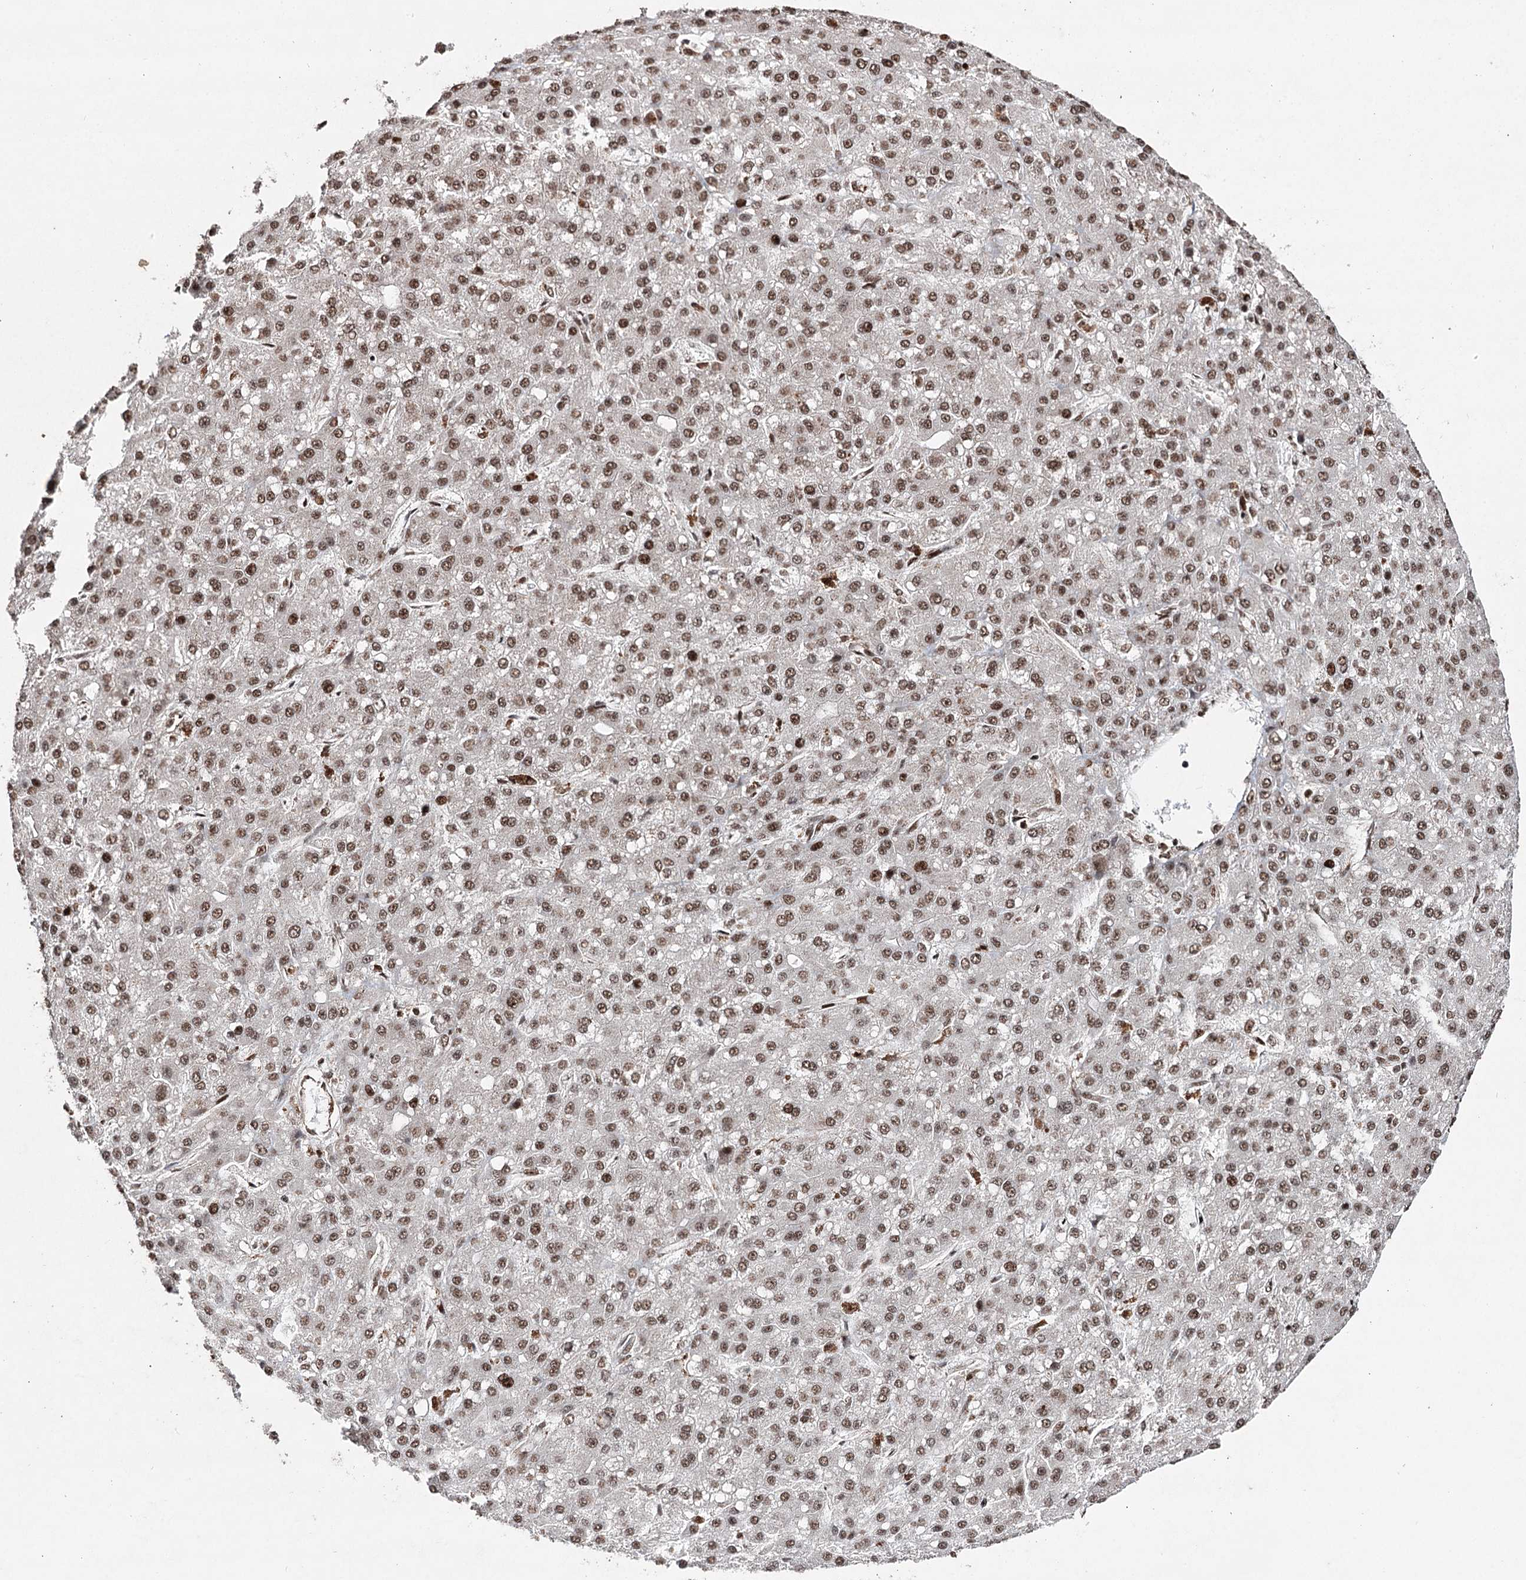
{"staining": {"intensity": "moderate", "quantity": ">75%", "location": "nuclear"}, "tissue": "liver cancer", "cell_type": "Tumor cells", "image_type": "cancer", "snomed": [{"axis": "morphology", "description": "Carcinoma, Hepatocellular, NOS"}, {"axis": "topography", "description": "Liver"}], "caption": "Protein expression analysis of human liver cancer (hepatocellular carcinoma) reveals moderate nuclear staining in about >75% of tumor cells. (DAB (3,3'-diaminobenzidine) IHC, brown staining for protein, blue staining for nuclei).", "gene": "PDCD4", "patient": {"sex": "male", "age": 67}}